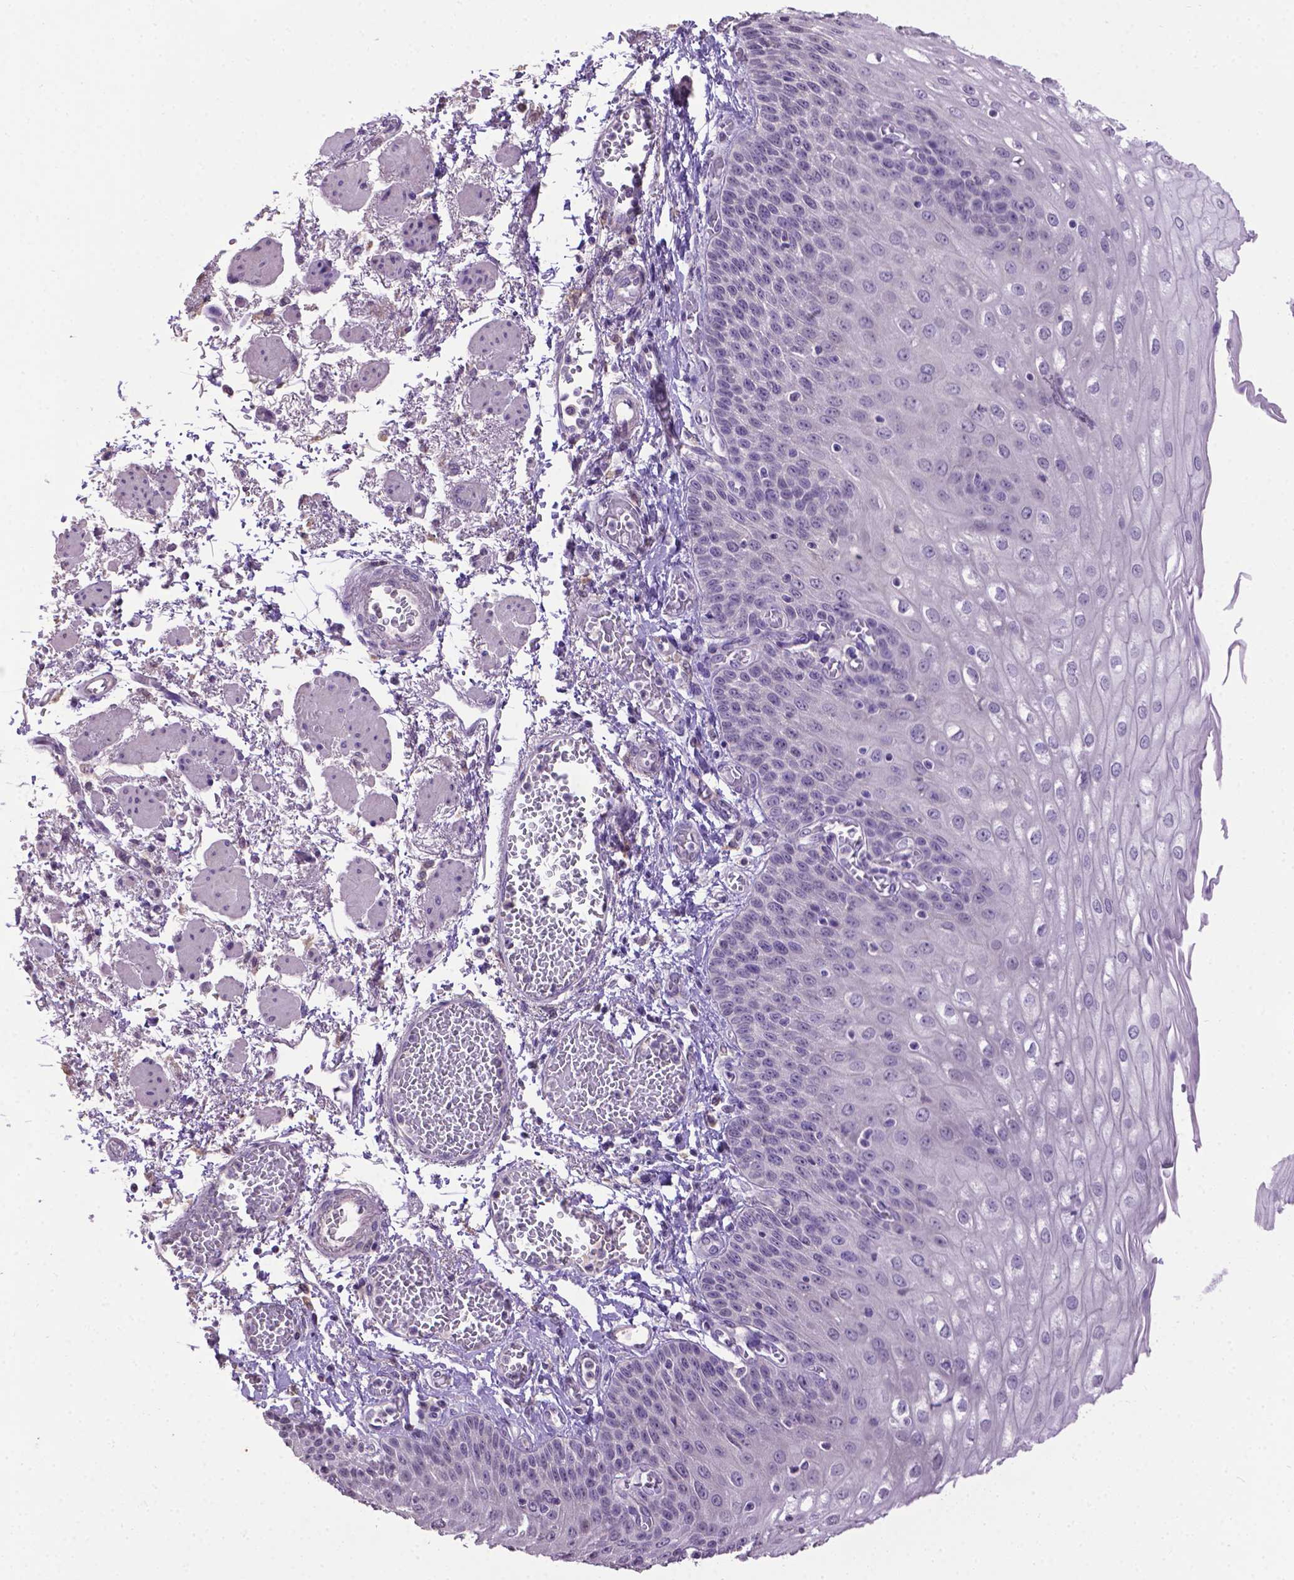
{"staining": {"intensity": "negative", "quantity": "none", "location": "none"}, "tissue": "esophagus", "cell_type": "Squamous epithelial cells", "image_type": "normal", "snomed": [{"axis": "morphology", "description": "Normal tissue, NOS"}, {"axis": "morphology", "description": "Adenocarcinoma, NOS"}, {"axis": "topography", "description": "Esophagus"}], "caption": "Human esophagus stained for a protein using immunohistochemistry (IHC) exhibits no staining in squamous epithelial cells.", "gene": "CPM", "patient": {"sex": "male", "age": 81}}